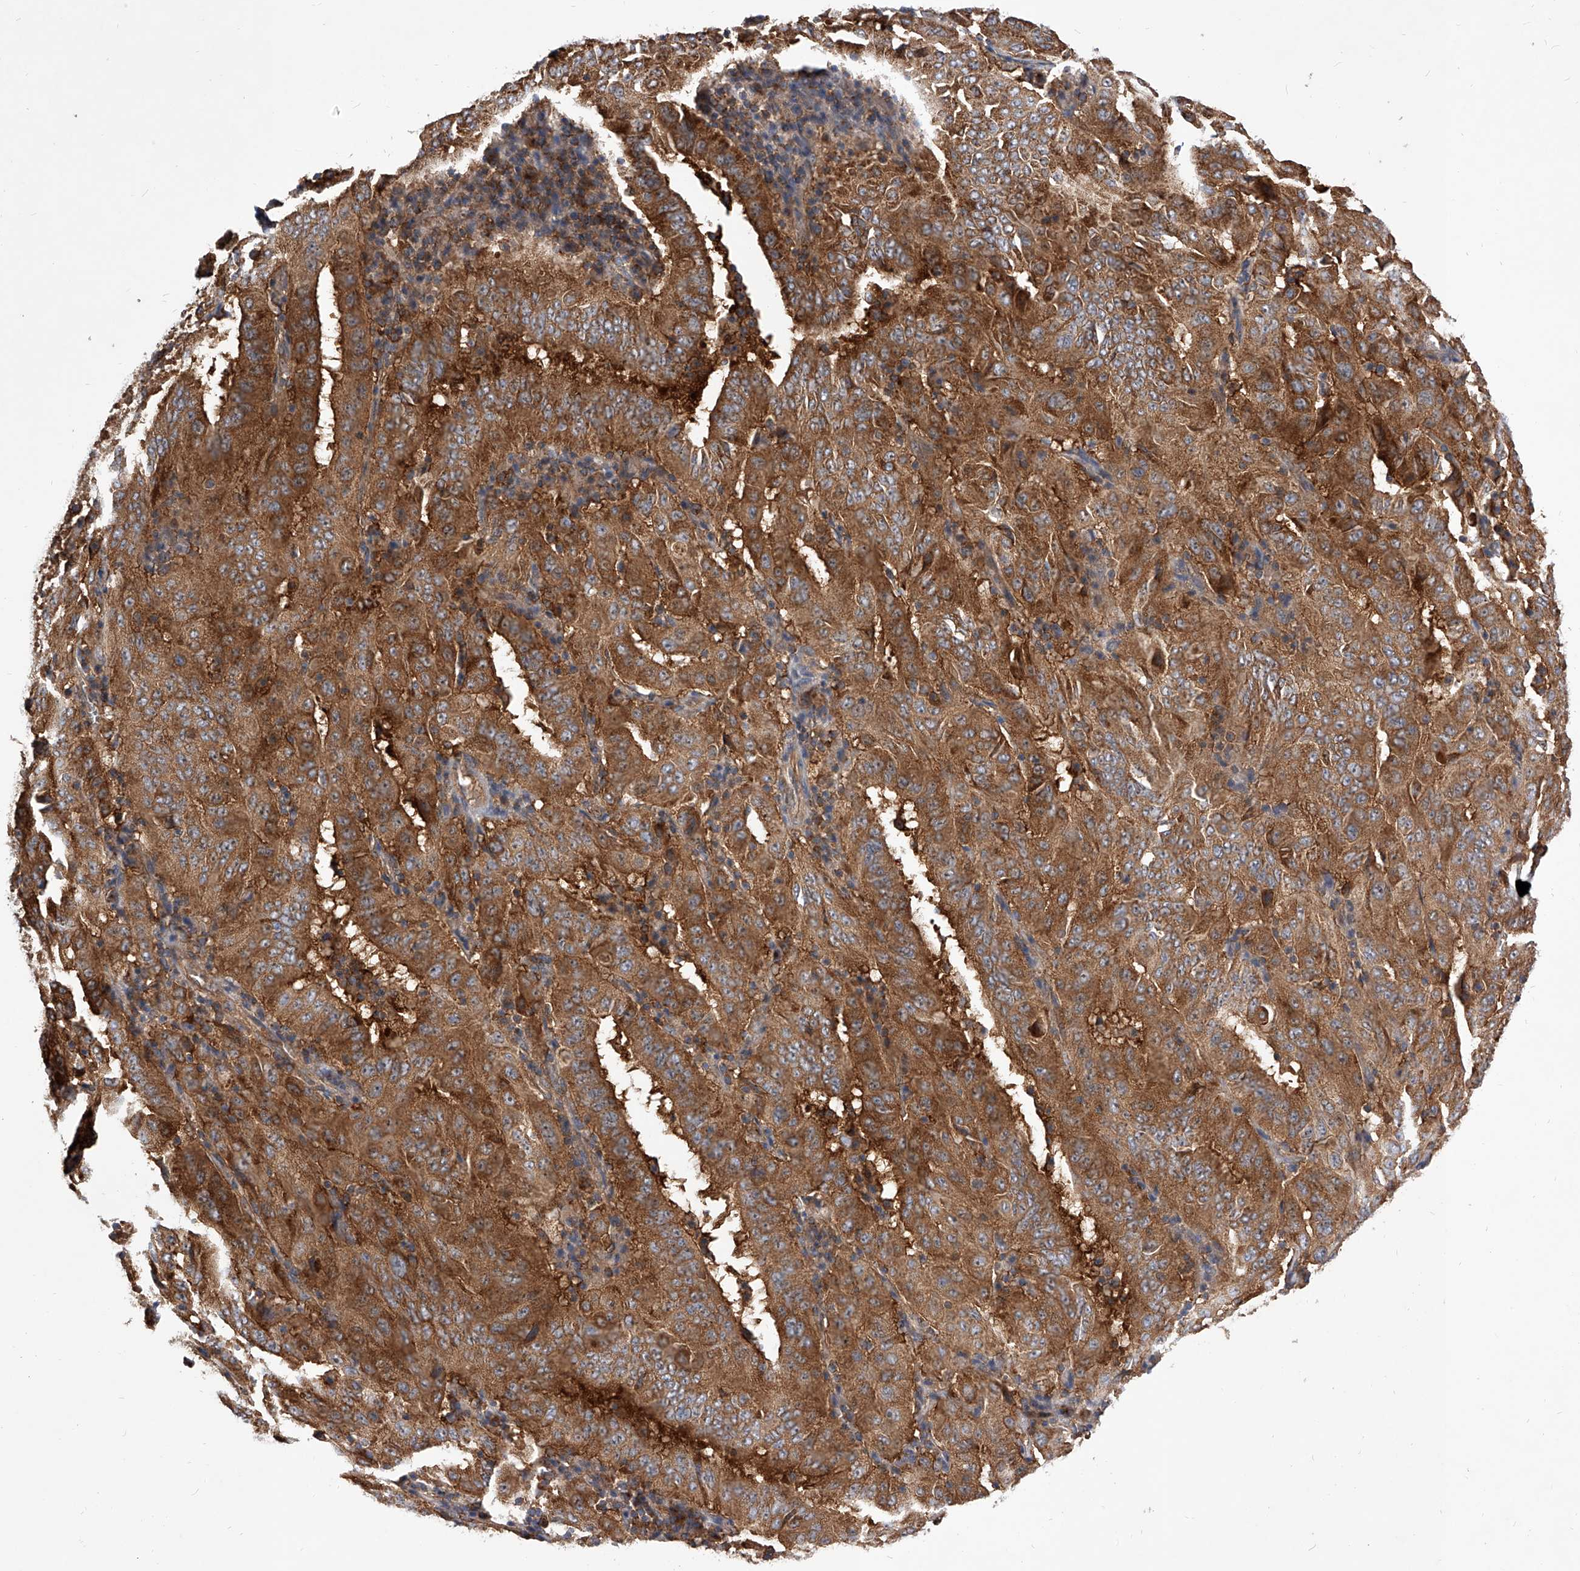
{"staining": {"intensity": "strong", "quantity": ">75%", "location": "cytoplasmic/membranous"}, "tissue": "pancreatic cancer", "cell_type": "Tumor cells", "image_type": "cancer", "snomed": [{"axis": "morphology", "description": "Adenocarcinoma, NOS"}, {"axis": "topography", "description": "Pancreas"}], "caption": "Strong cytoplasmic/membranous expression is appreciated in approximately >75% of tumor cells in pancreatic adenocarcinoma.", "gene": "CFAP410", "patient": {"sex": "male", "age": 63}}